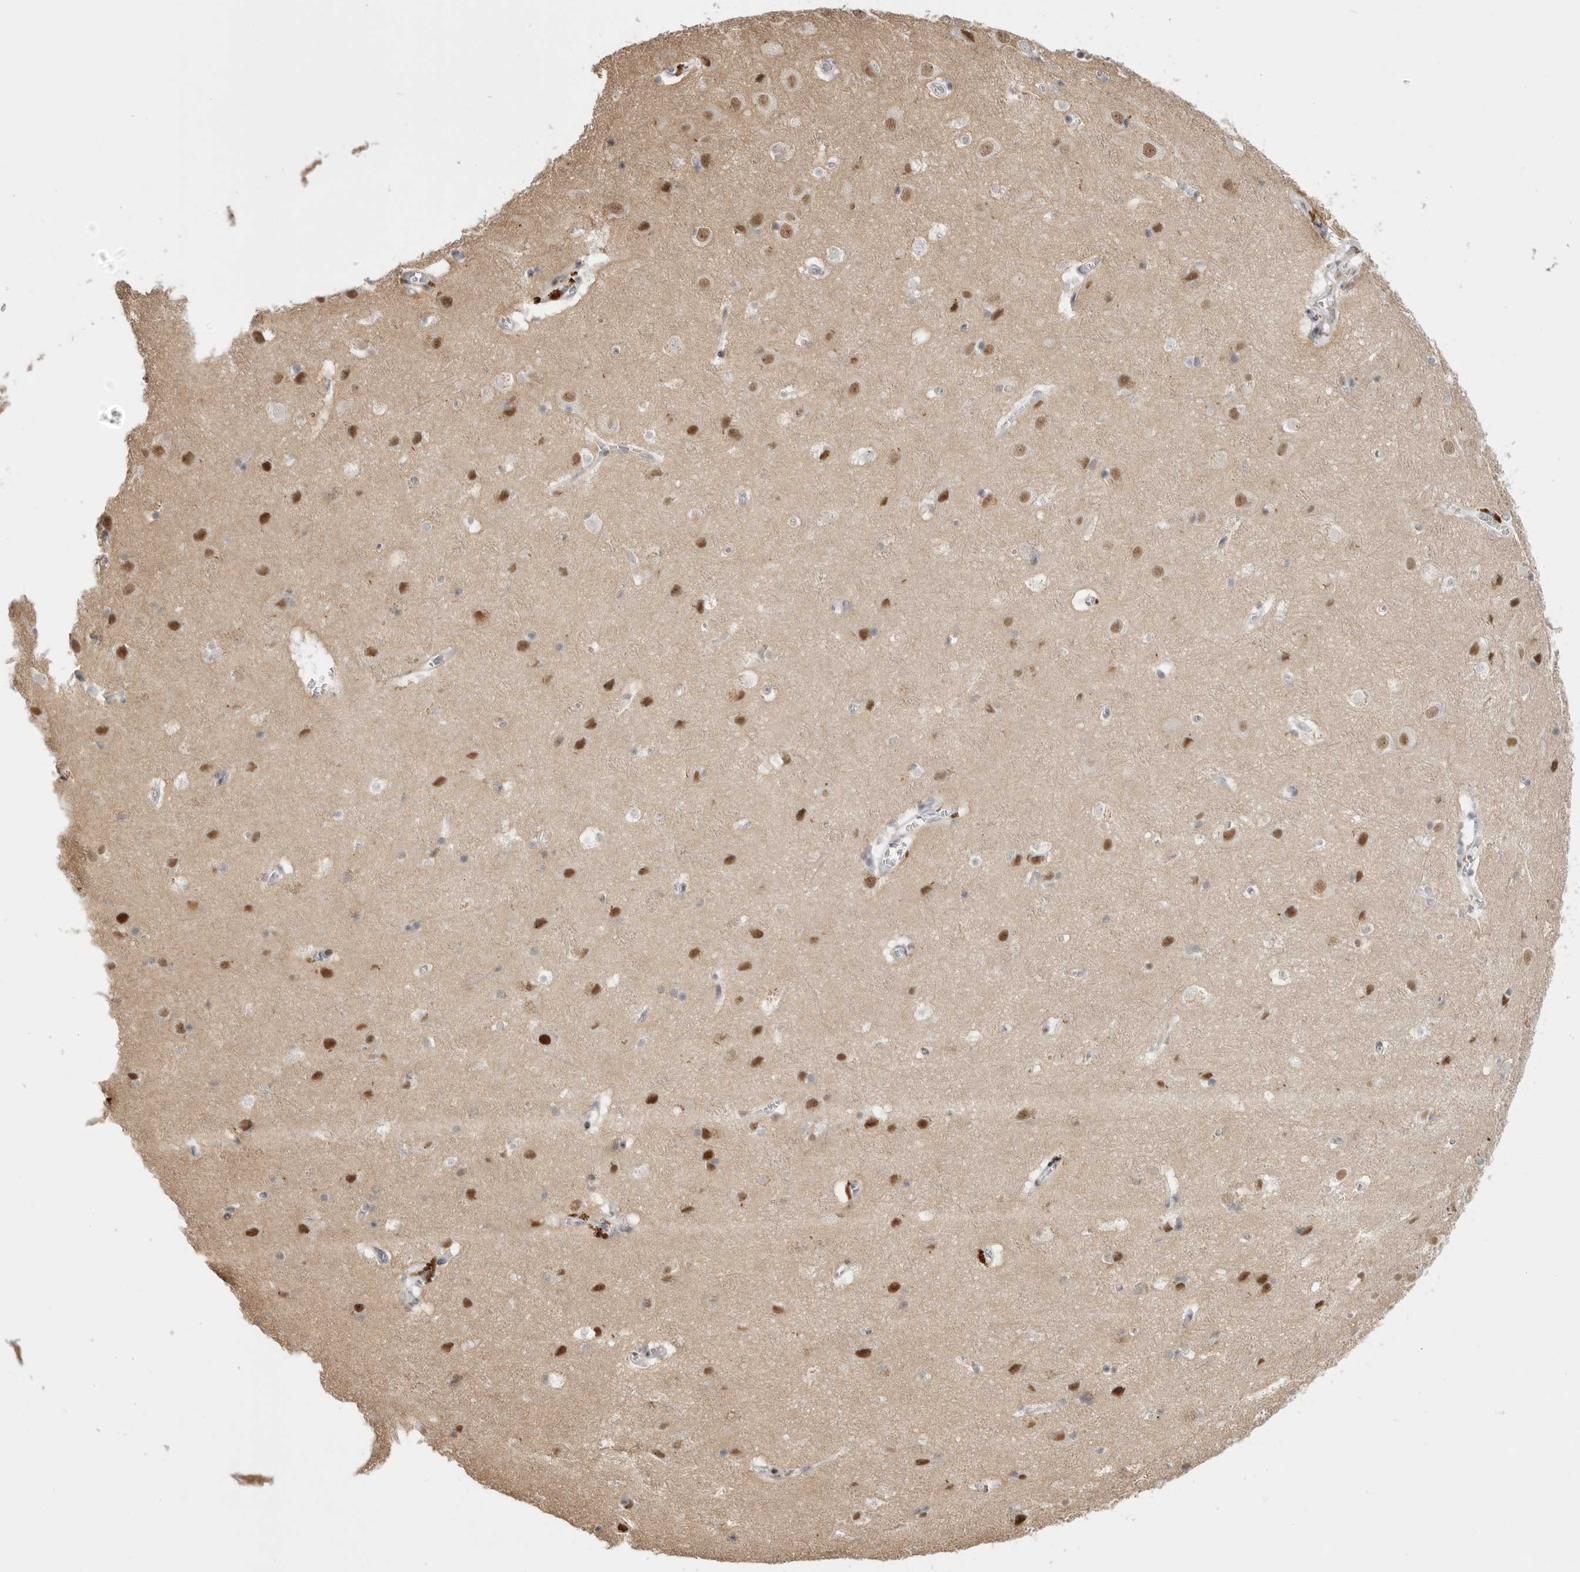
{"staining": {"intensity": "negative", "quantity": "none", "location": "none"}, "tissue": "cerebral cortex", "cell_type": "Endothelial cells", "image_type": "normal", "snomed": [{"axis": "morphology", "description": "Normal tissue, NOS"}, {"axis": "topography", "description": "Cerebral cortex"}], "caption": "The immunohistochemistry (IHC) histopathology image has no significant positivity in endothelial cells of cerebral cortex. (DAB immunohistochemistry (IHC) visualized using brightfield microscopy, high magnification).", "gene": "GGT6", "patient": {"sex": "male", "age": 54}}